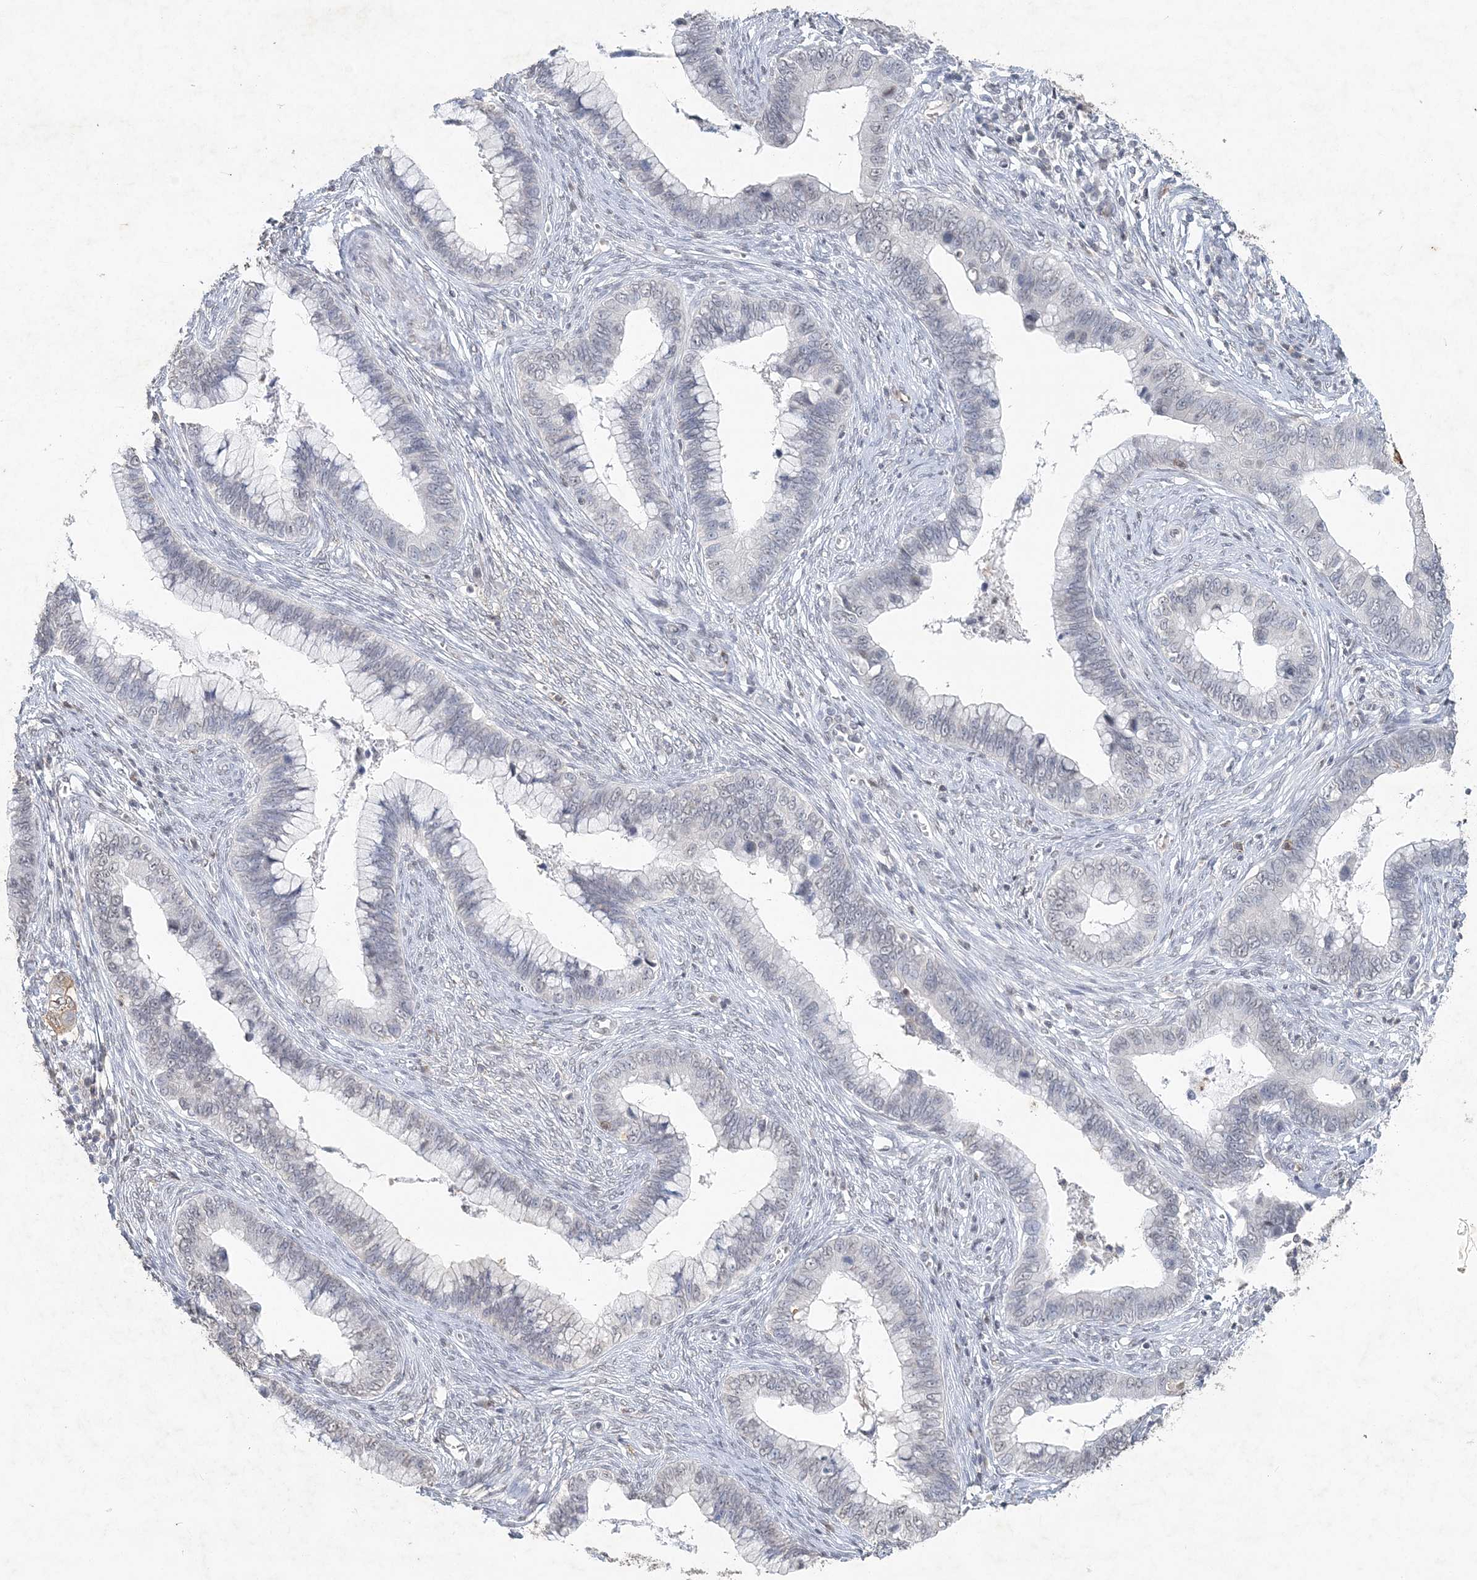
{"staining": {"intensity": "negative", "quantity": "none", "location": "none"}, "tissue": "cervical cancer", "cell_type": "Tumor cells", "image_type": "cancer", "snomed": [{"axis": "morphology", "description": "Adenocarcinoma, NOS"}, {"axis": "topography", "description": "Cervix"}], "caption": "Adenocarcinoma (cervical) was stained to show a protein in brown. There is no significant expression in tumor cells.", "gene": "PDCD1", "patient": {"sex": "female", "age": 44}}